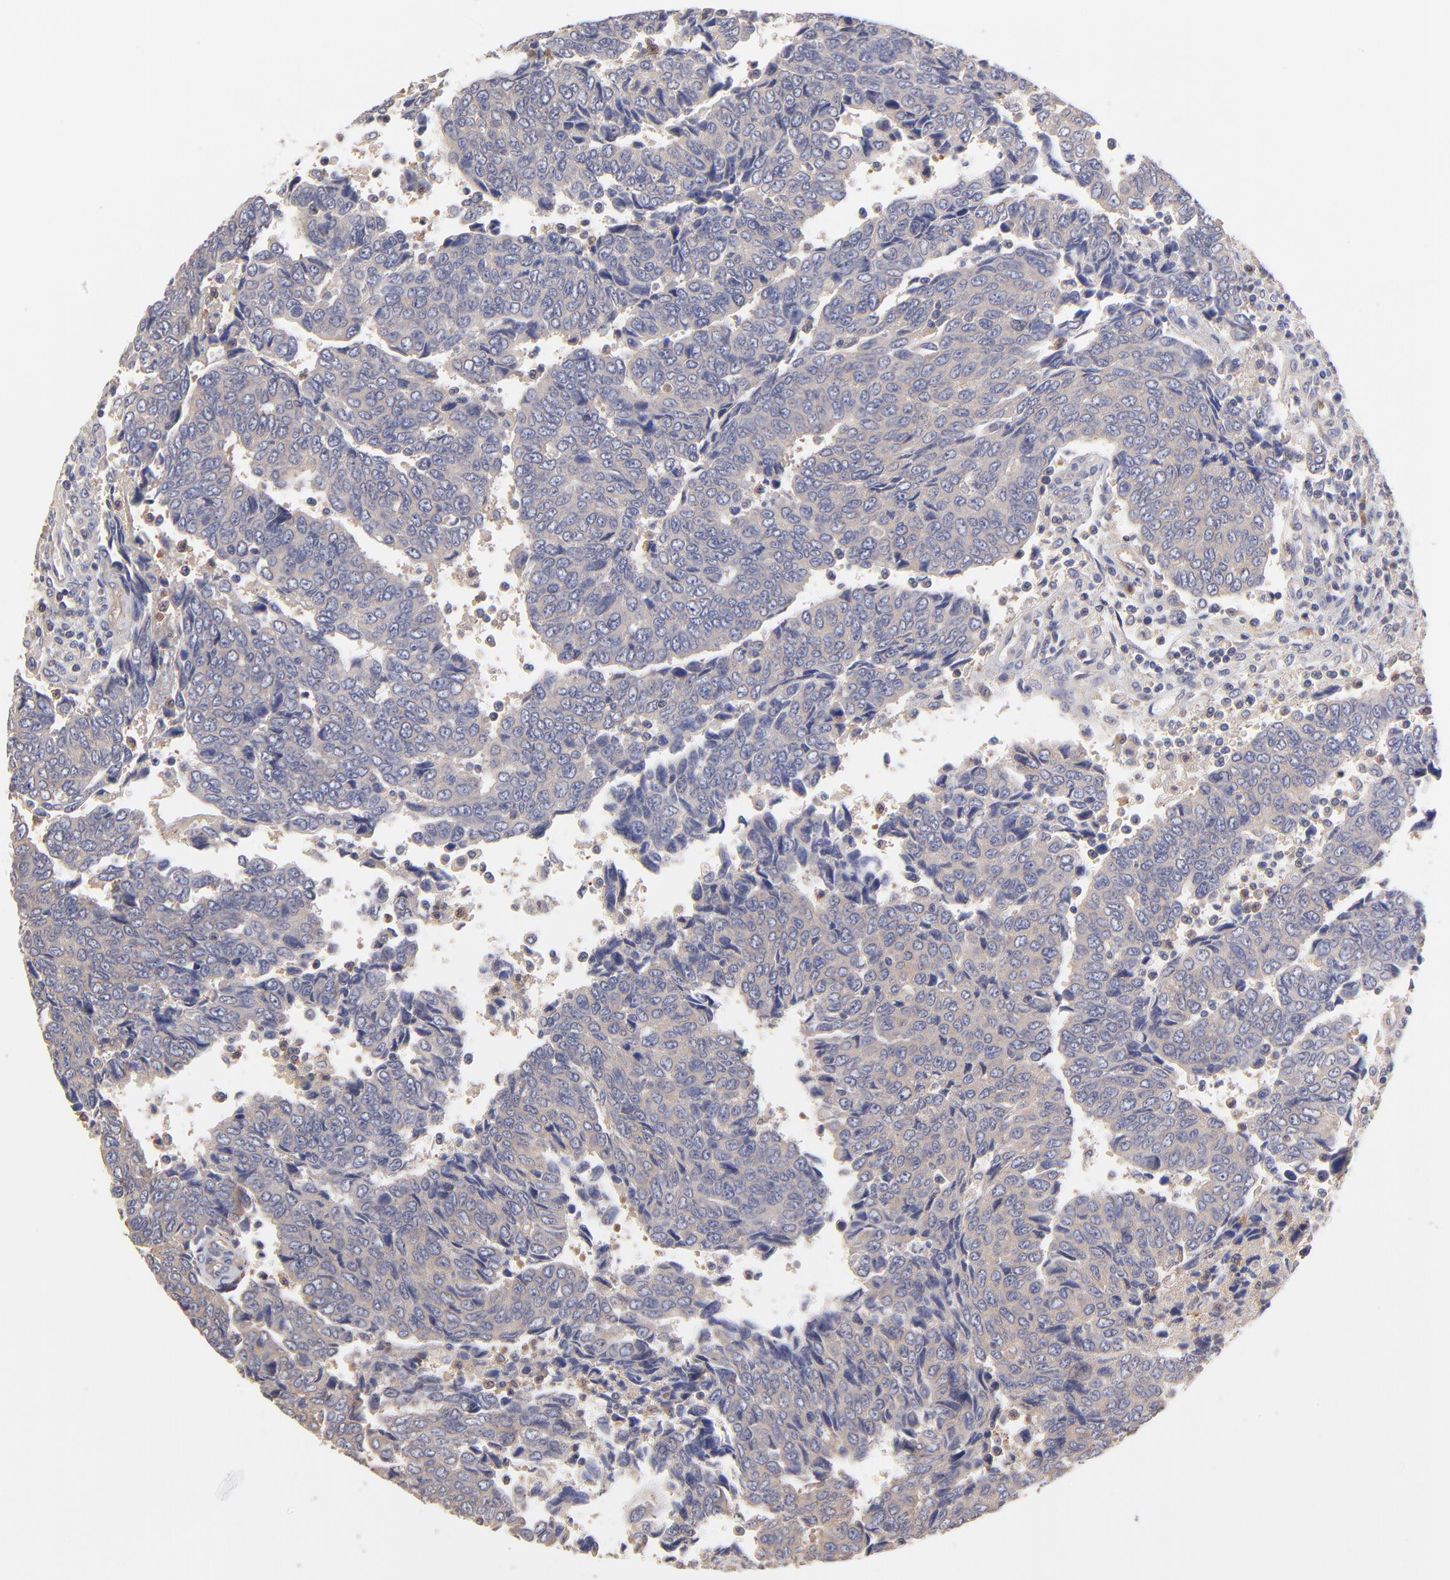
{"staining": {"intensity": "negative", "quantity": "none", "location": "none"}, "tissue": "urothelial cancer", "cell_type": "Tumor cells", "image_type": "cancer", "snomed": [{"axis": "morphology", "description": "Urothelial carcinoma, High grade"}, {"axis": "topography", "description": "Urinary bladder"}], "caption": "A micrograph of urothelial cancer stained for a protein reveals no brown staining in tumor cells.", "gene": "ASB7", "patient": {"sex": "male", "age": 86}}